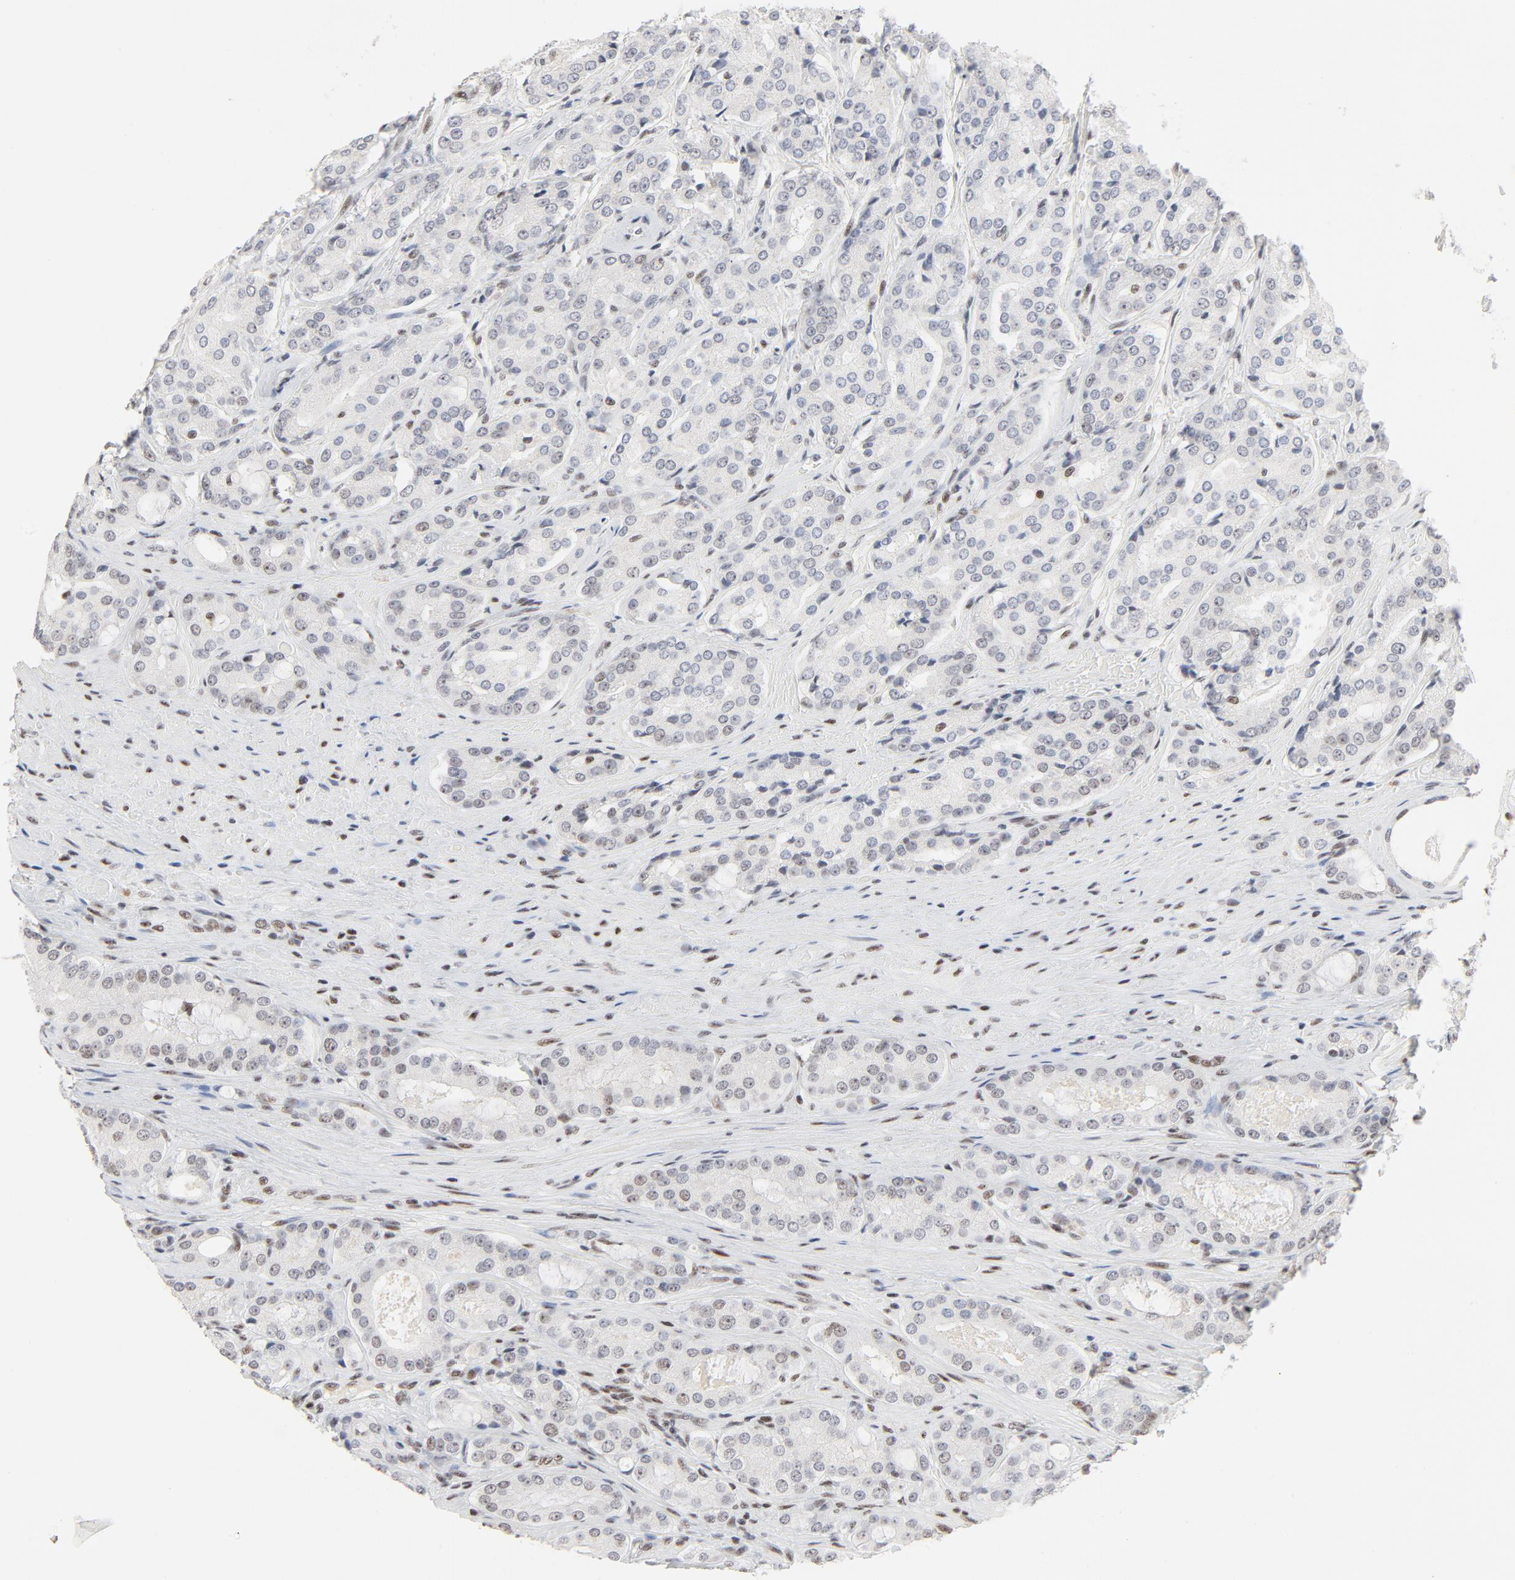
{"staining": {"intensity": "weak", "quantity": "<25%", "location": "nuclear"}, "tissue": "prostate cancer", "cell_type": "Tumor cells", "image_type": "cancer", "snomed": [{"axis": "morphology", "description": "Adenocarcinoma, High grade"}, {"axis": "topography", "description": "Prostate"}], "caption": "An immunohistochemistry photomicrograph of prostate cancer (high-grade adenocarcinoma) is shown. There is no staining in tumor cells of prostate cancer (high-grade adenocarcinoma).", "gene": "GTF2H1", "patient": {"sex": "male", "age": 72}}